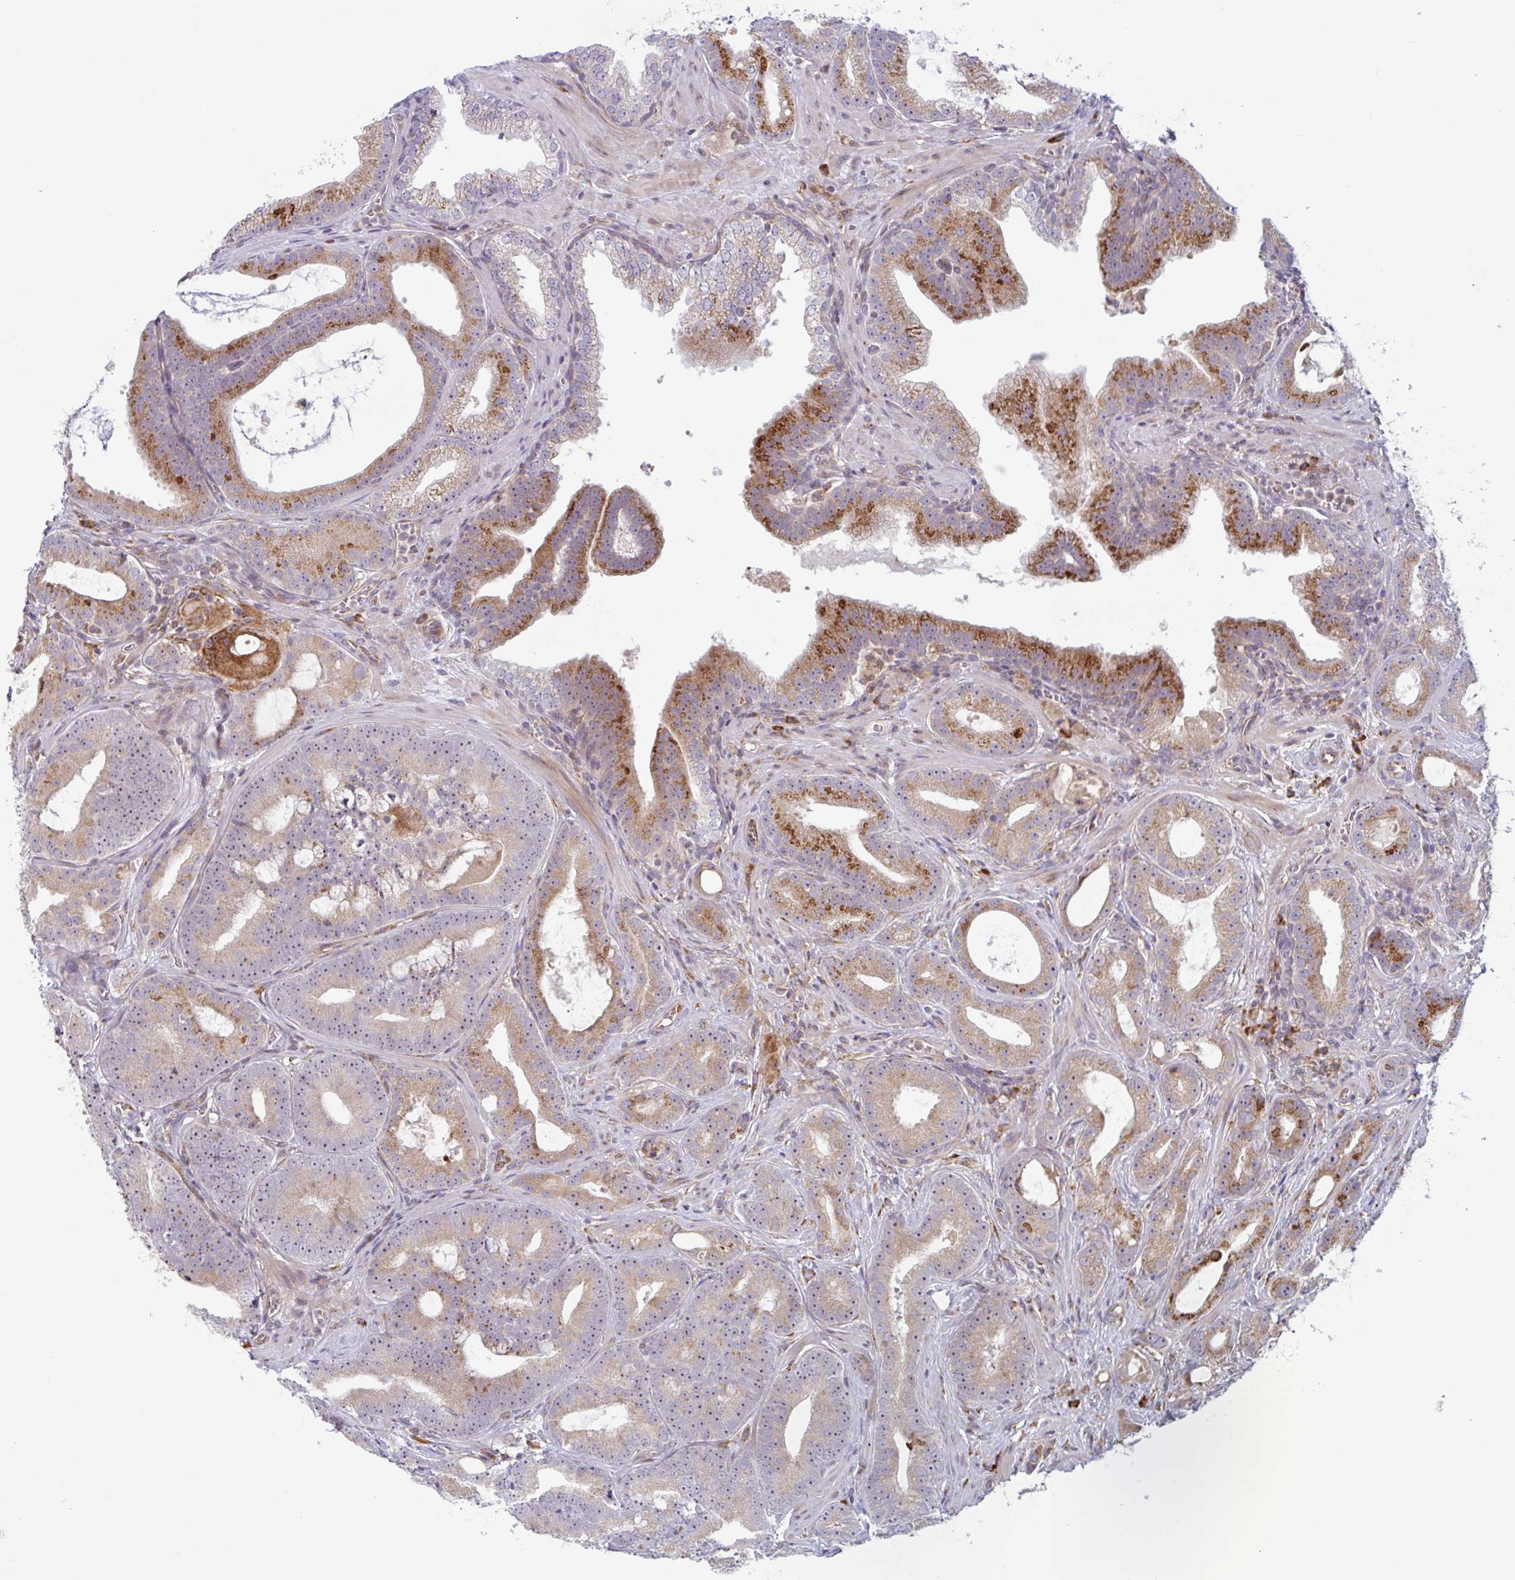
{"staining": {"intensity": "moderate", "quantity": ">75%", "location": "cytoplasmic/membranous"}, "tissue": "prostate cancer", "cell_type": "Tumor cells", "image_type": "cancer", "snomed": [{"axis": "morphology", "description": "Adenocarcinoma, High grade"}, {"axis": "topography", "description": "Prostate"}], "caption": "Protein expression analysis of human adenocarcinoma (high-grade) (prostate) reveals moderate cytoplasmic/membranous staining in about >75% of tumor cells.", "gene": "RIT1", "patient": {"sex": "male", "age": 65}}